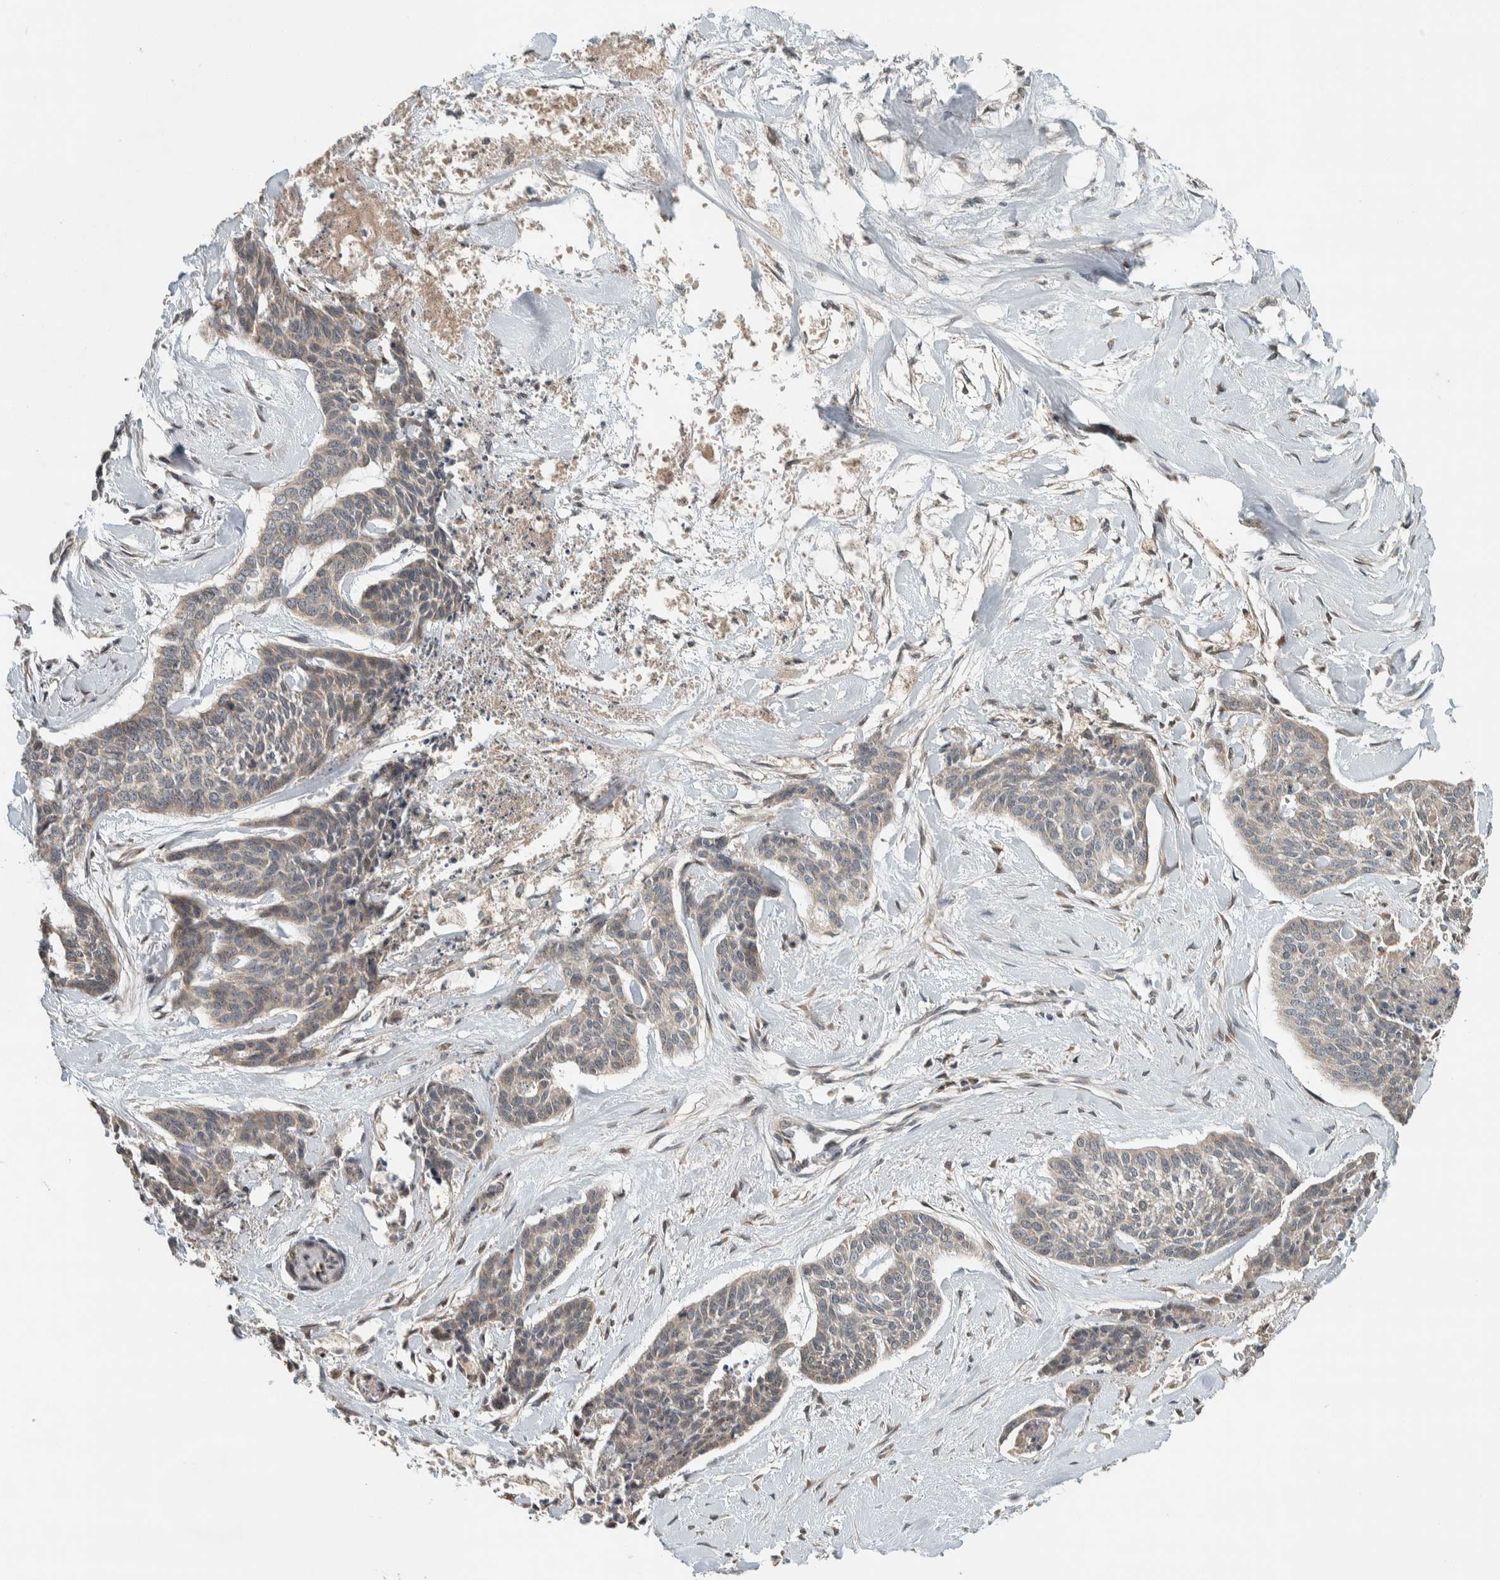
{"staining": {"intensity": "negative", "quantity": "none", "location": "none"}, "tissue": "skin cancer", "cell_type": "Tumor cells", "image_type": "cancer", "snomed": [{"axis": "morphology", "description": "Basal cell carcinoma"}, {"axis": "topography", "description": "Skin"}], "caption": "High power microscopy histopathology image of an immunohistochemistry photomicrograph of skin cancer, revealing no significant positivity in tumor cells.", "gene": "NBR1", "patient": {"sex": "female", "age": 64}}